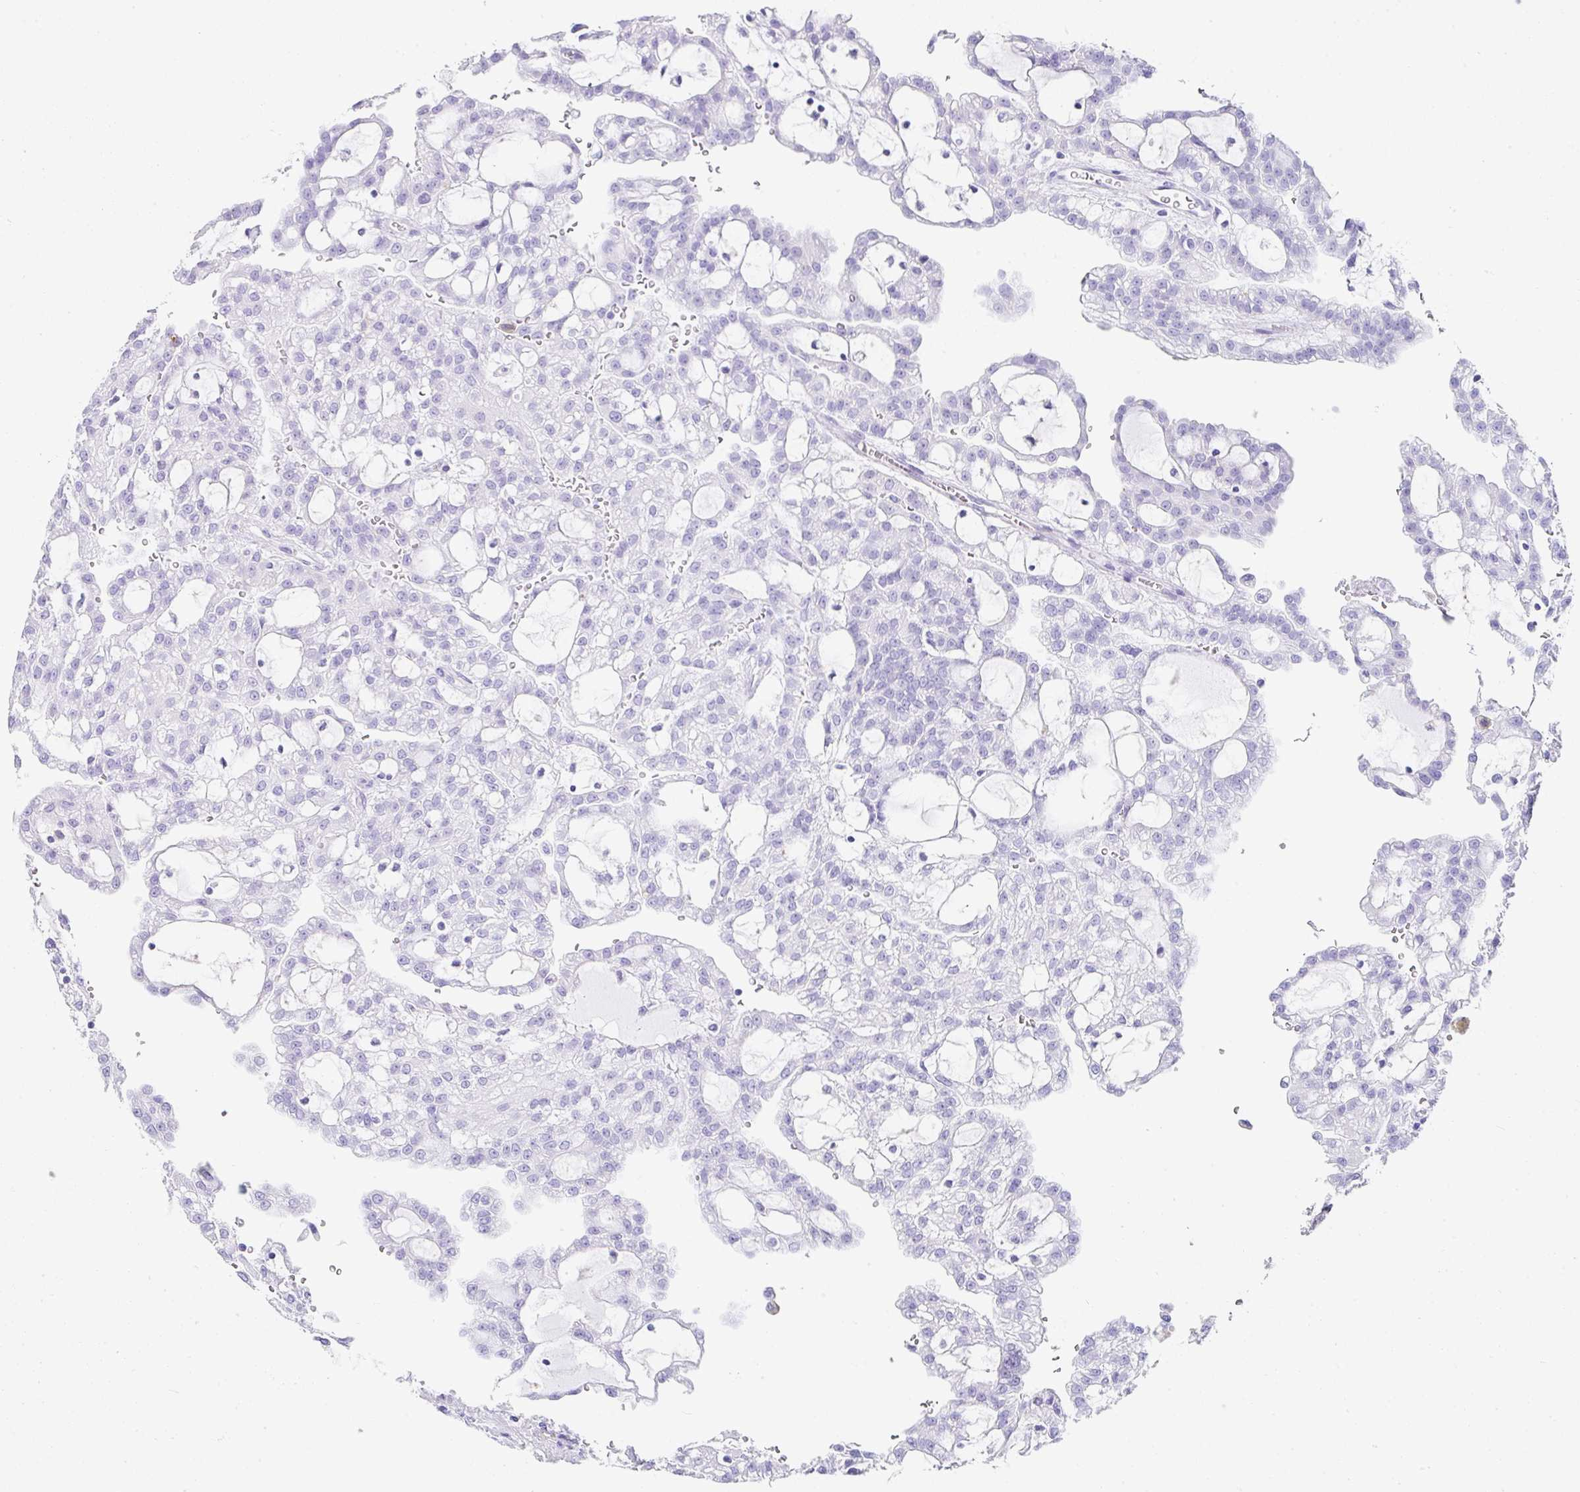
{"staining": {"intensity": "negative", "quantity": "none", "location": "none"}, "tissue": "renal cancer", "cell_type": "Tumor cells", "image_type": "cancer", "snomed": [{"axis": "morphology", "description": "Adenocarcinoma, NOS"}, {"axis": "topography", "description": "Kidney"}], "caption": "The micrograph exhibits no staining of tumor cells in adenocarcinoma (renal).", "gene": "CLDND2", "patient": {"sex": "male", "age": 63}}